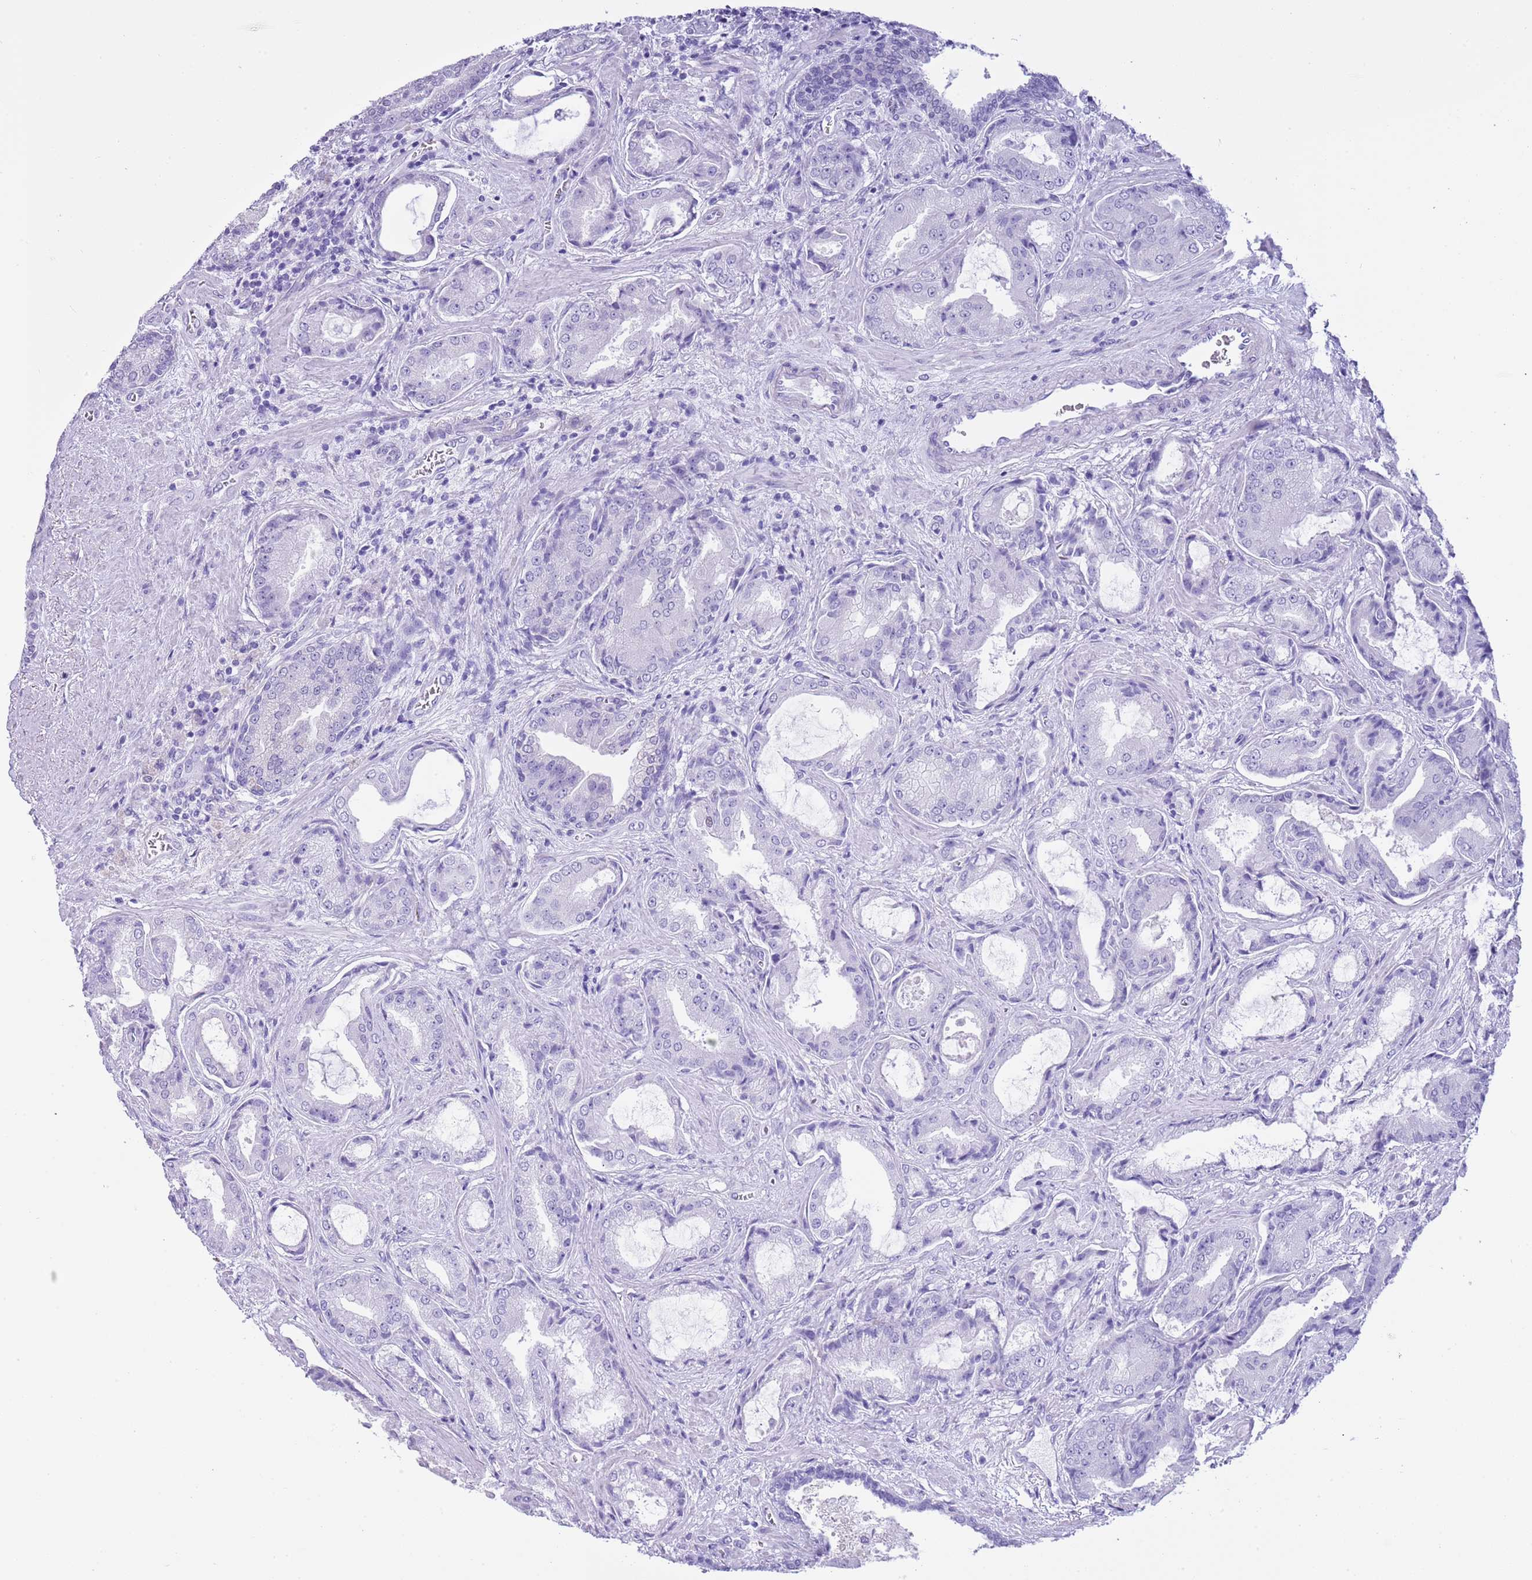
{"staining": {"intensity": "negative", "quantity": "none", "location": "none"}, "tissue": "prostate cancer", "cell_type": "Tumor cells", "image_type": "cancer", "snomed": [{"axis": "morphology", "description": "Adenocarcinoma, High grade"}, {"axis": "topography", "description": "Prostate"}], "caption": "Micrograph shows no protein positivity in tumor cells of adenocarcinoma (high-grade) (prostate) tissue.", "gene": "PPP1R17", "patient": {"sex": "male", "age": 68}}